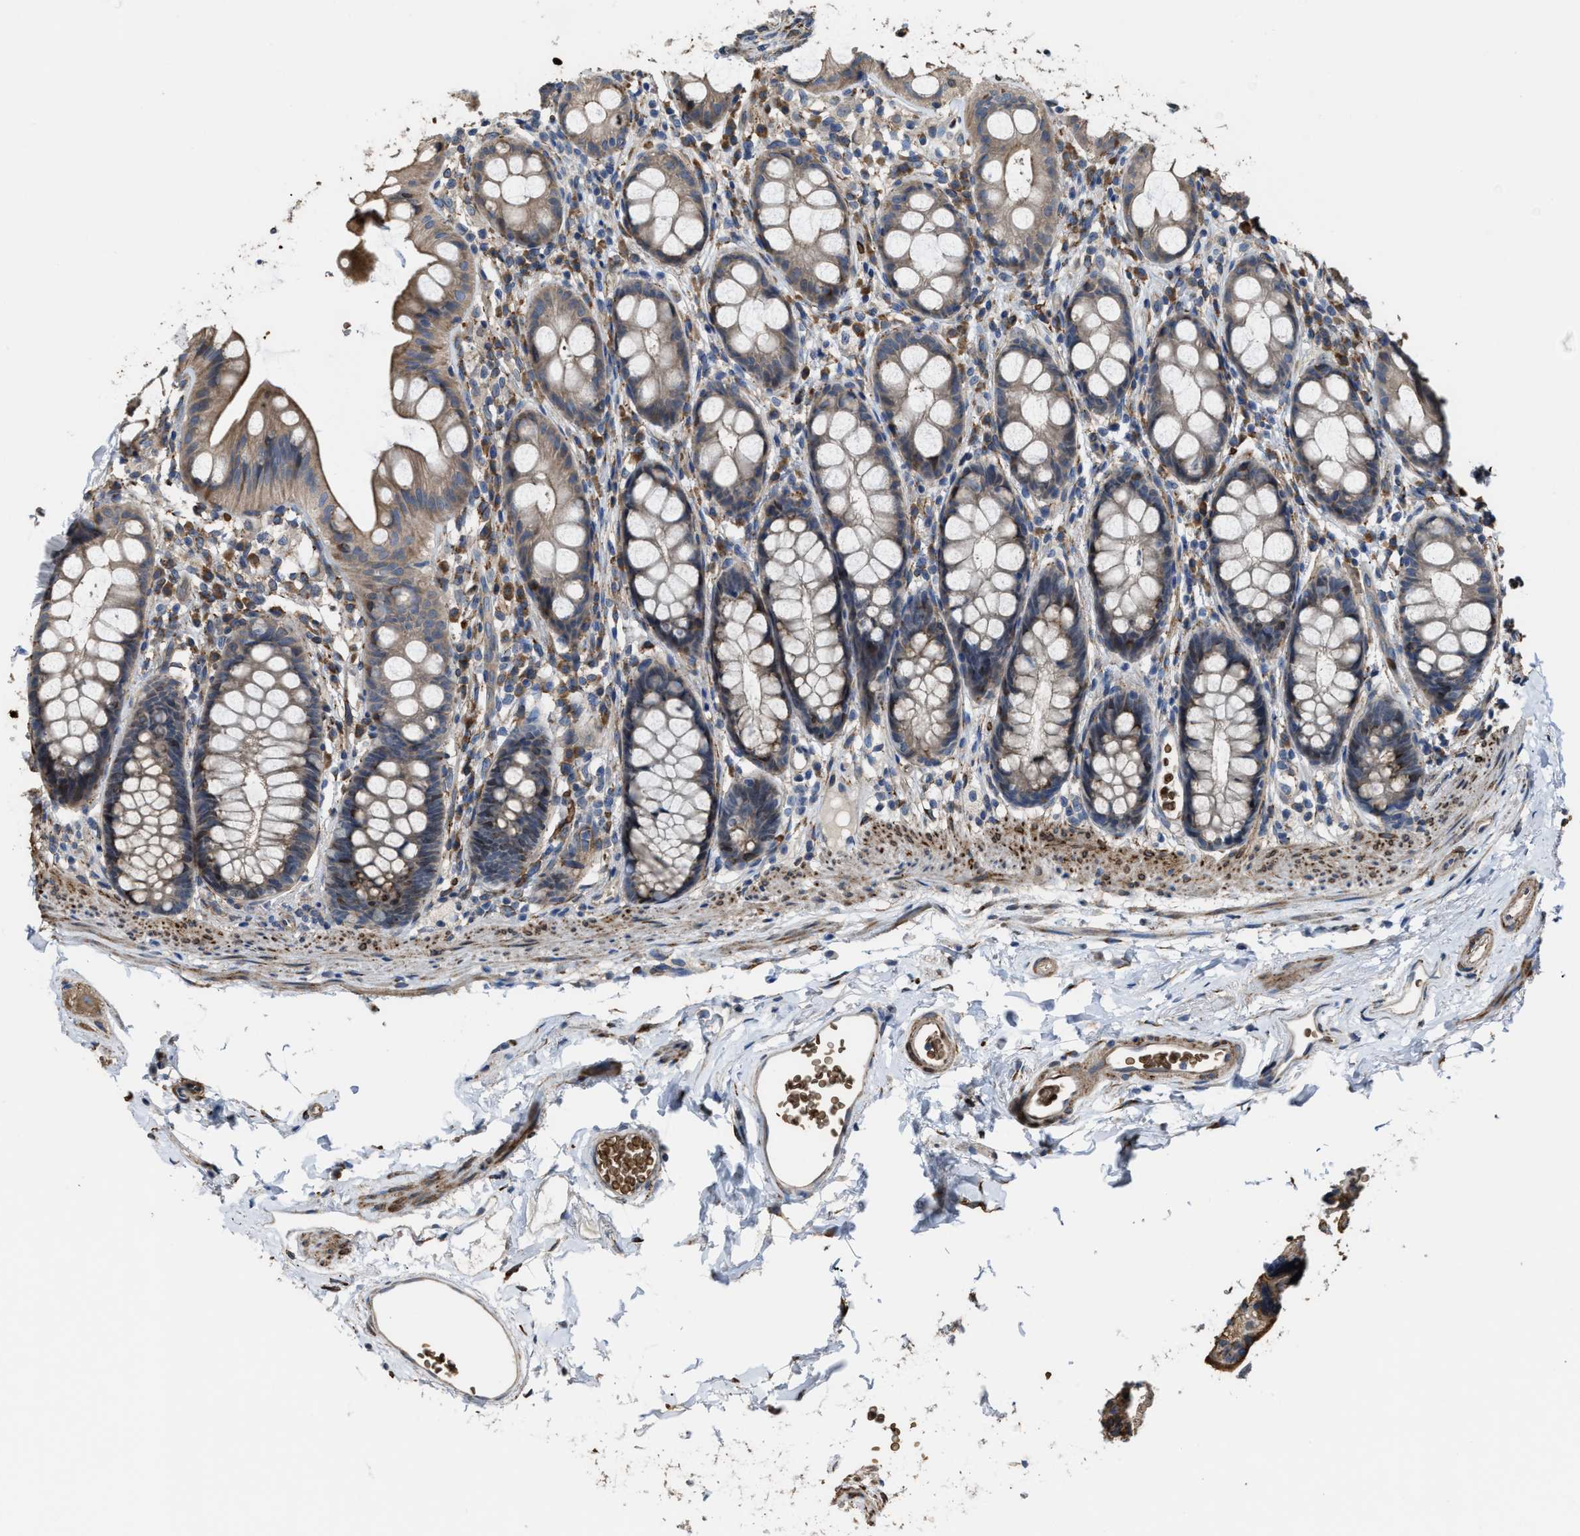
{"staining": {"intensity": "moderate", "quantity": "25%-75%", "location": "cytoplasmic/membranous"}, "tissue": "rectum", "cell_type": "Glandular cells", "image_type": "normal", "snomed": [{"axis": "morphology", "description": "Normal tissue, NOS"}, {"axis": "topography", "description": "Rectum"}], "caption": "Immunohistochemistry (DAB (3,3'-diaminobenzidine)) staining of benign rectum displays moderate cytoplasmic/membranous protein expression in approximately 25%-75% of glandular cells.", "gene": "SELENOM", "patient": {"sex": "female", "age": 65}}